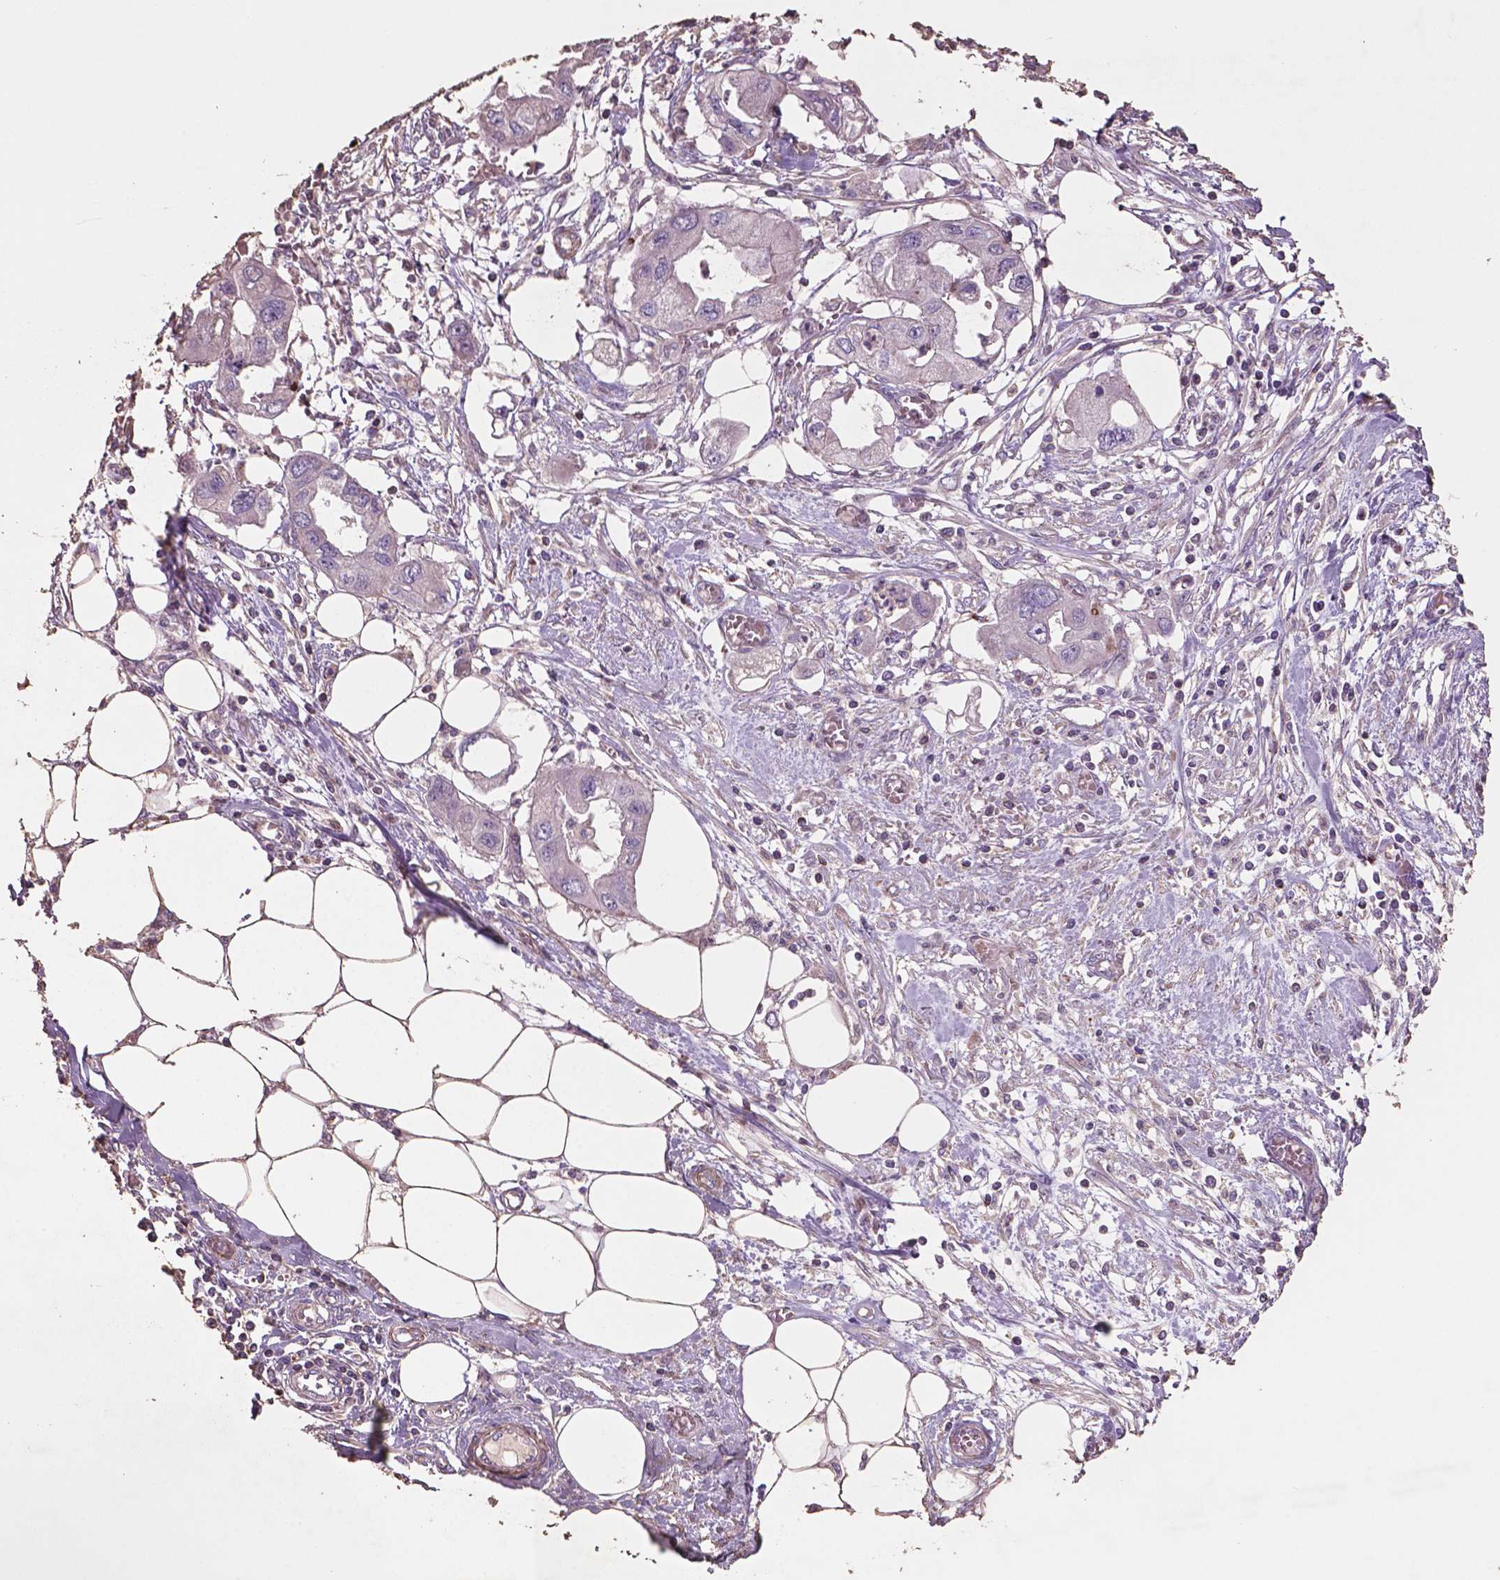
{"staining": {"intensity": "negative", "quantity": "none", "location": "none"}, "tissue": "endometrial cancer", "cell_type": "Tumor cells", "image_type": "cancer", "snomed": [{"axis": "morphology", "description": "Adenocarcinoma, NOS"}, {"axis": "morphology", "description": "Adenocarcinoma, metastatic, NOS"}, {"axis": "topography", "description": "Adipose tissue"}, {"axis": "topography", "description": "Endometrium"}], "caption": "Photomicrograph shows no protein staining in tumor cells of endometrial cancer (metastatic adenocarcinoma) tissue.", "gene": "COMMD4", "patient": {"sex": "female", "age": 67}}